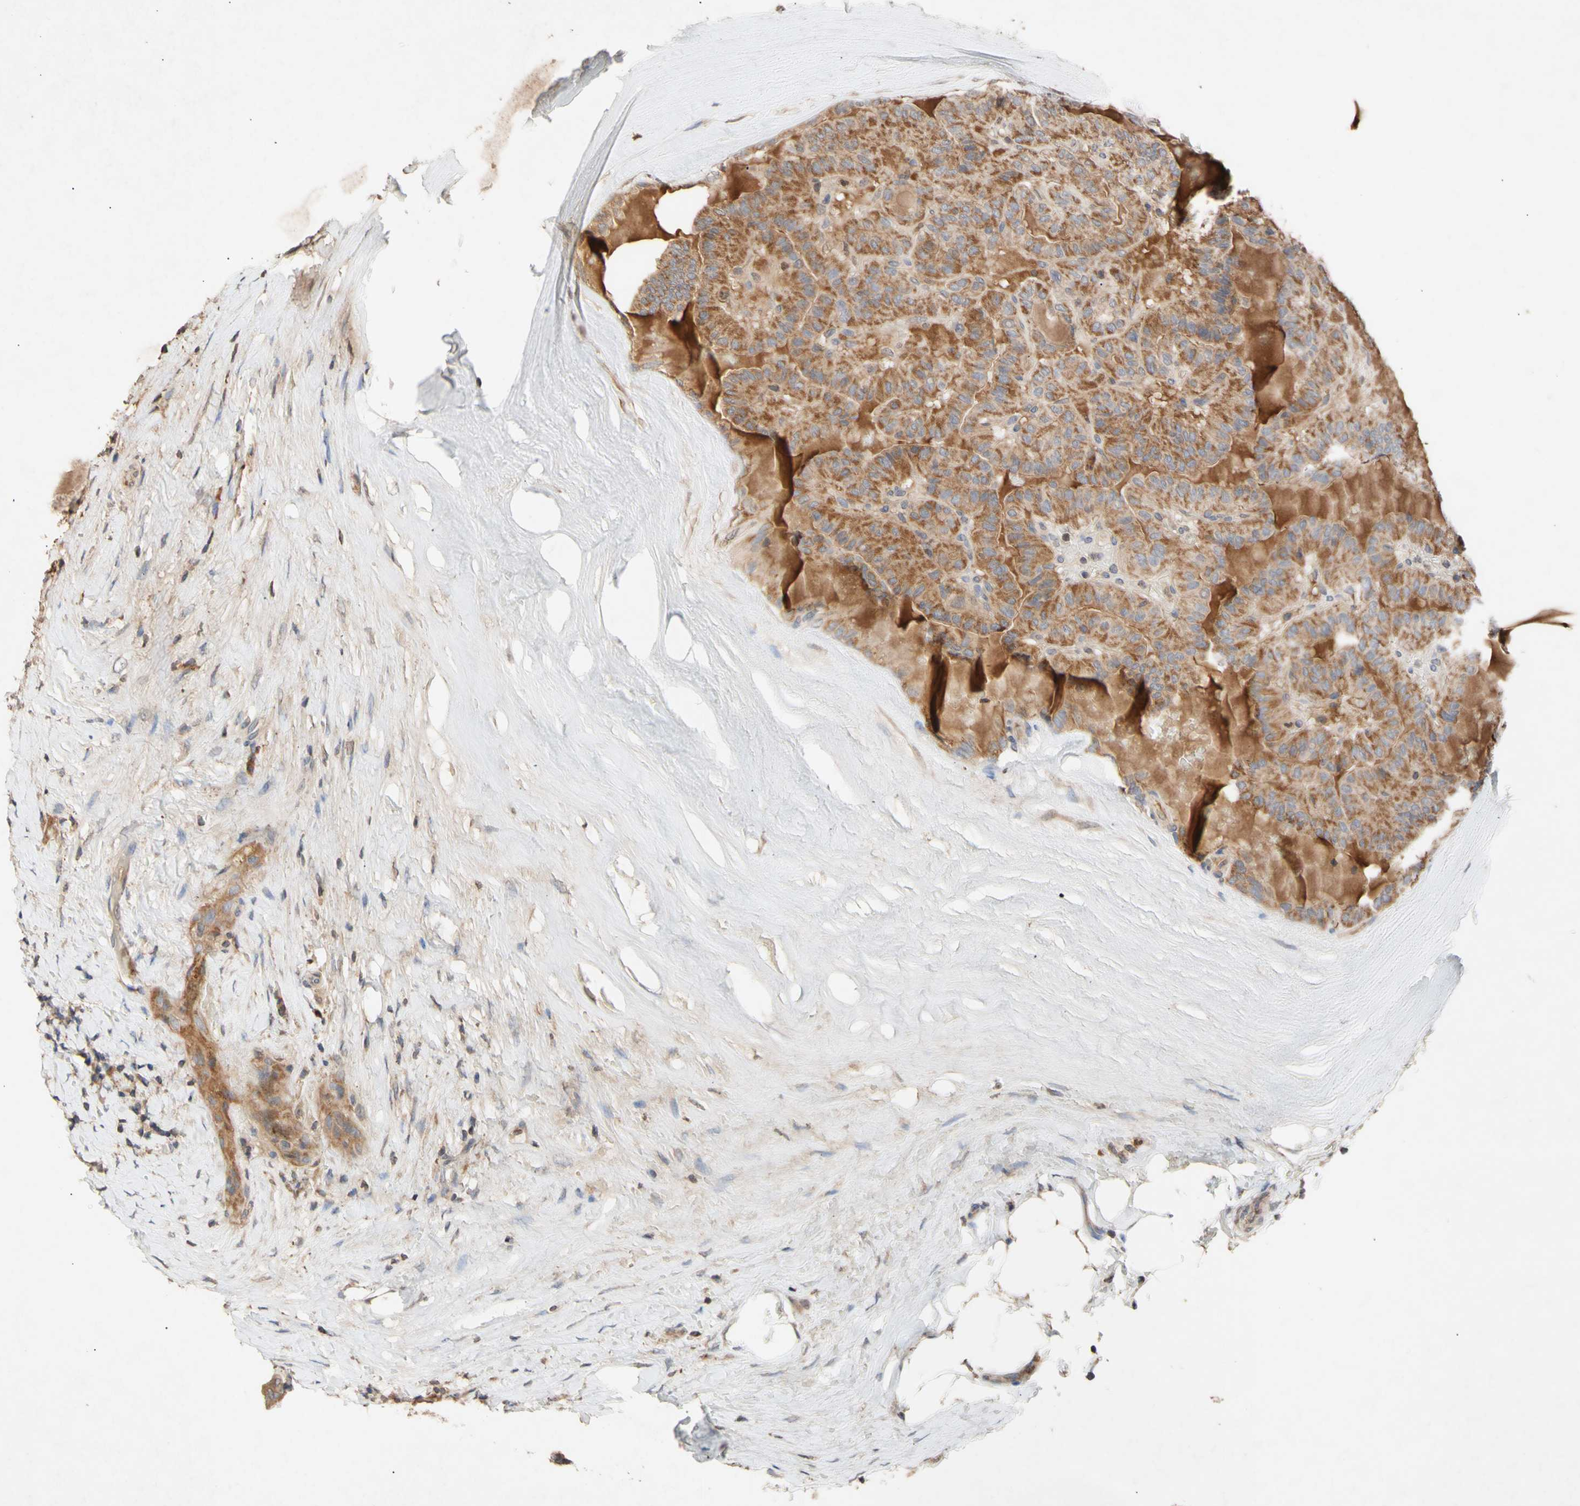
{"staining": {"intensity": "moderate", "quantity": ">75%", "location": "cytoplasmic/membranous"}, "tissue": "thyroid cancer", "cell_type": "Tumor cells", "image_type": "cancer", "snomed": [{"axis": "morphology", "description": "Papillary adenocarcinoma, NOS"}, {"axis": "topography", "description": "Thyroid gland"}], "caption": "Papillary adenocarcinoma (thyroid) stained with immunohistochemistry displays moderate cytoplasmic/membranous expression in about >75% of tumor cells. Using DAB (3,3'-diaminobenzidine) (brown) and hematoxylin (blue) stains, captured at high magnification using brightfield microscopy.", "gene": "NECTIN3", "patient": {"sex": "male", "age": 77}}